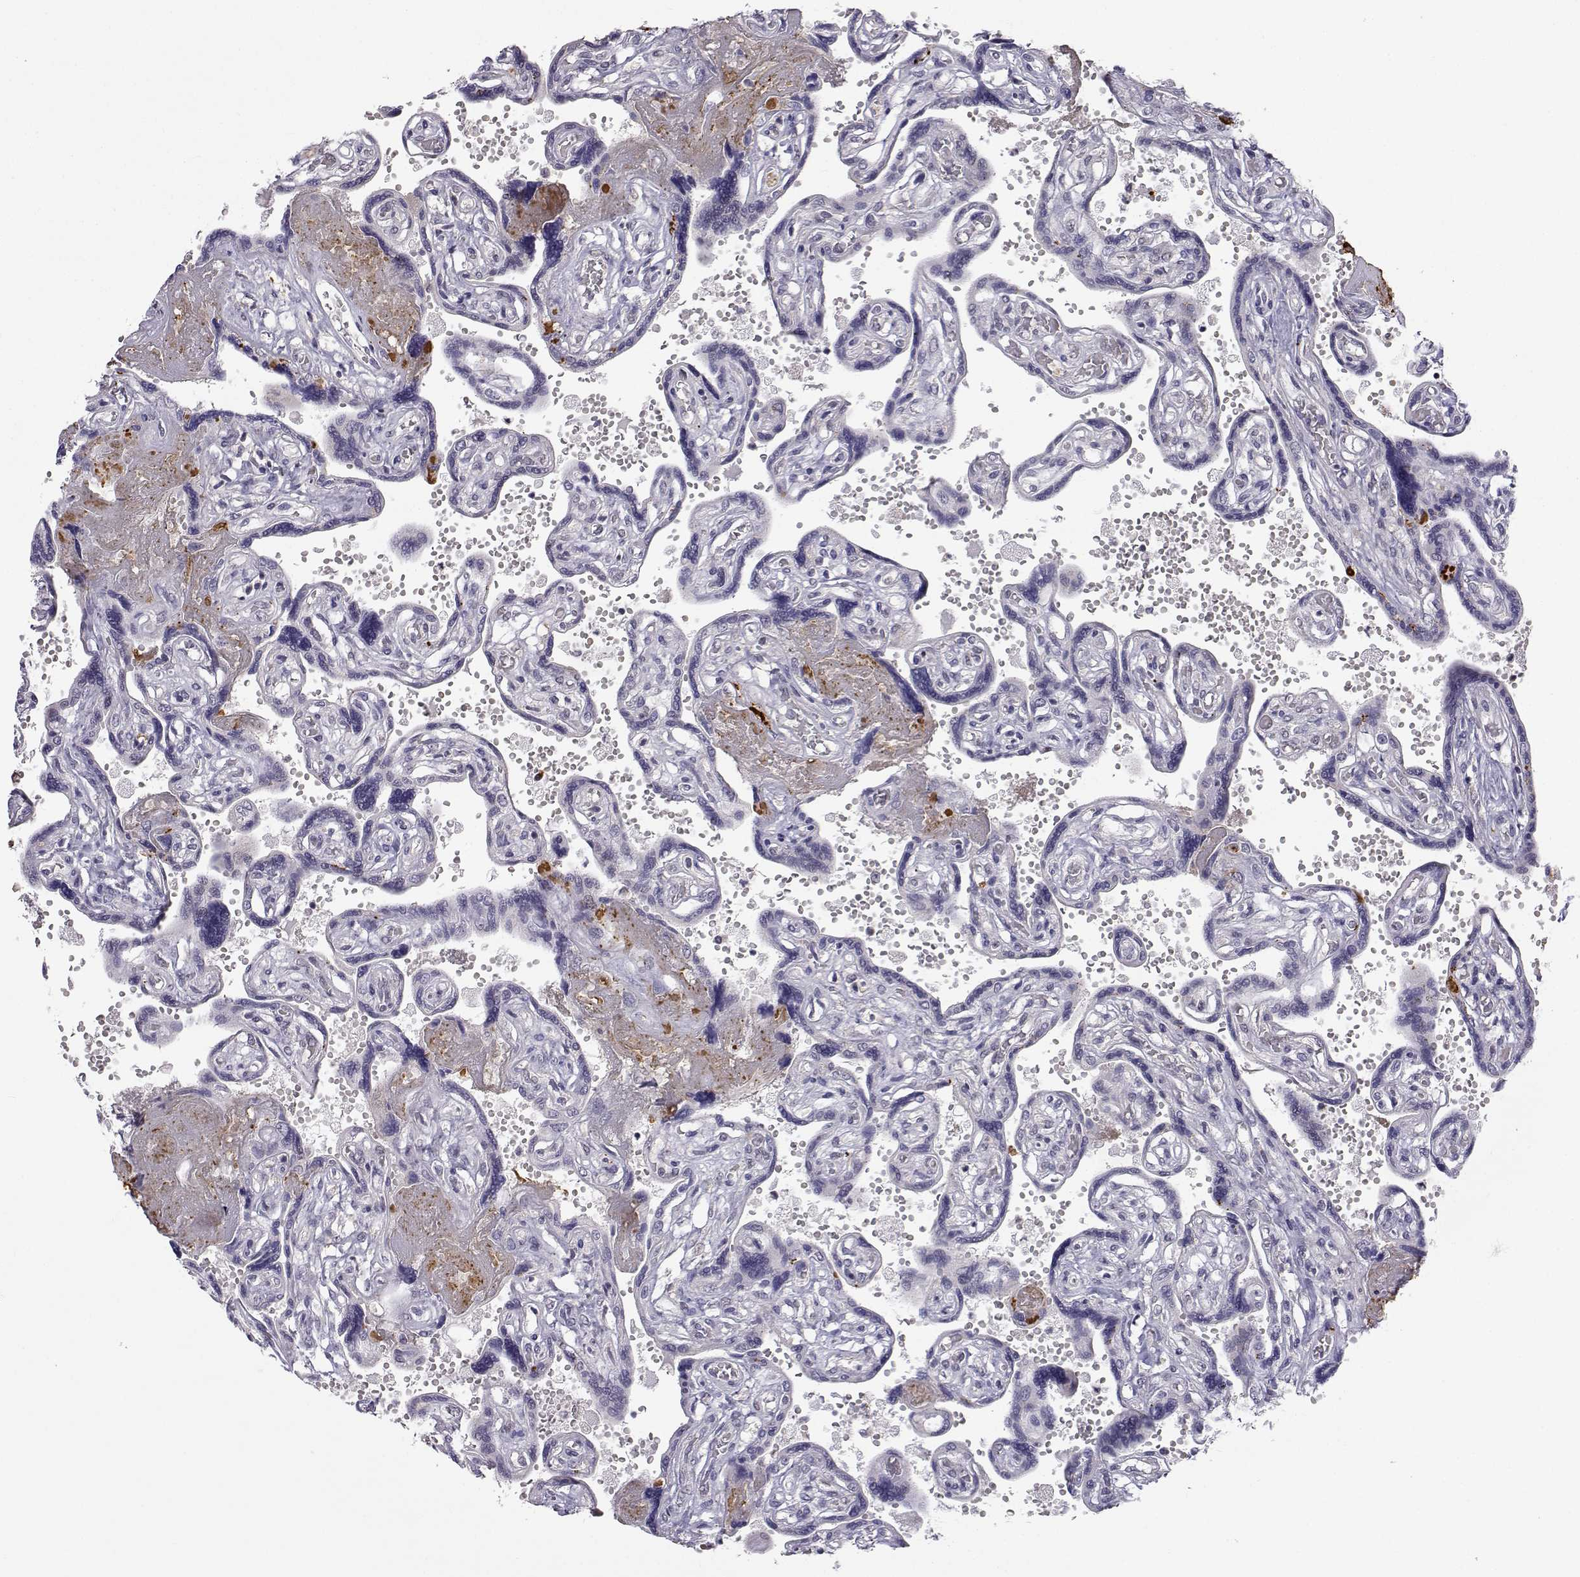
{"staining": {"intensity": "weak", "quantity": ">75%", "location": "cytoplasmic/membranous"}, "tissue": "placenta", "cell_type": "Decidual cells", "image_type": "normal", "snomed": [{"axis": "morphology", "description": "Normal tissue, NOS"}, {"axis": "topography", "description": "Placenta"}], "caption": "Immunohistochemistry (IHC) photomicrograph of normal placenta: human placenta stained using immunohistochemistry displays low levels of weak protein expression localized specifically in the cytoplasmic/membranous of decidual cells, appearing as a cytoplasmic/membranous brown color.", "gene": "SLC6A3", "patient": {"sex": "female", "age": 32}}